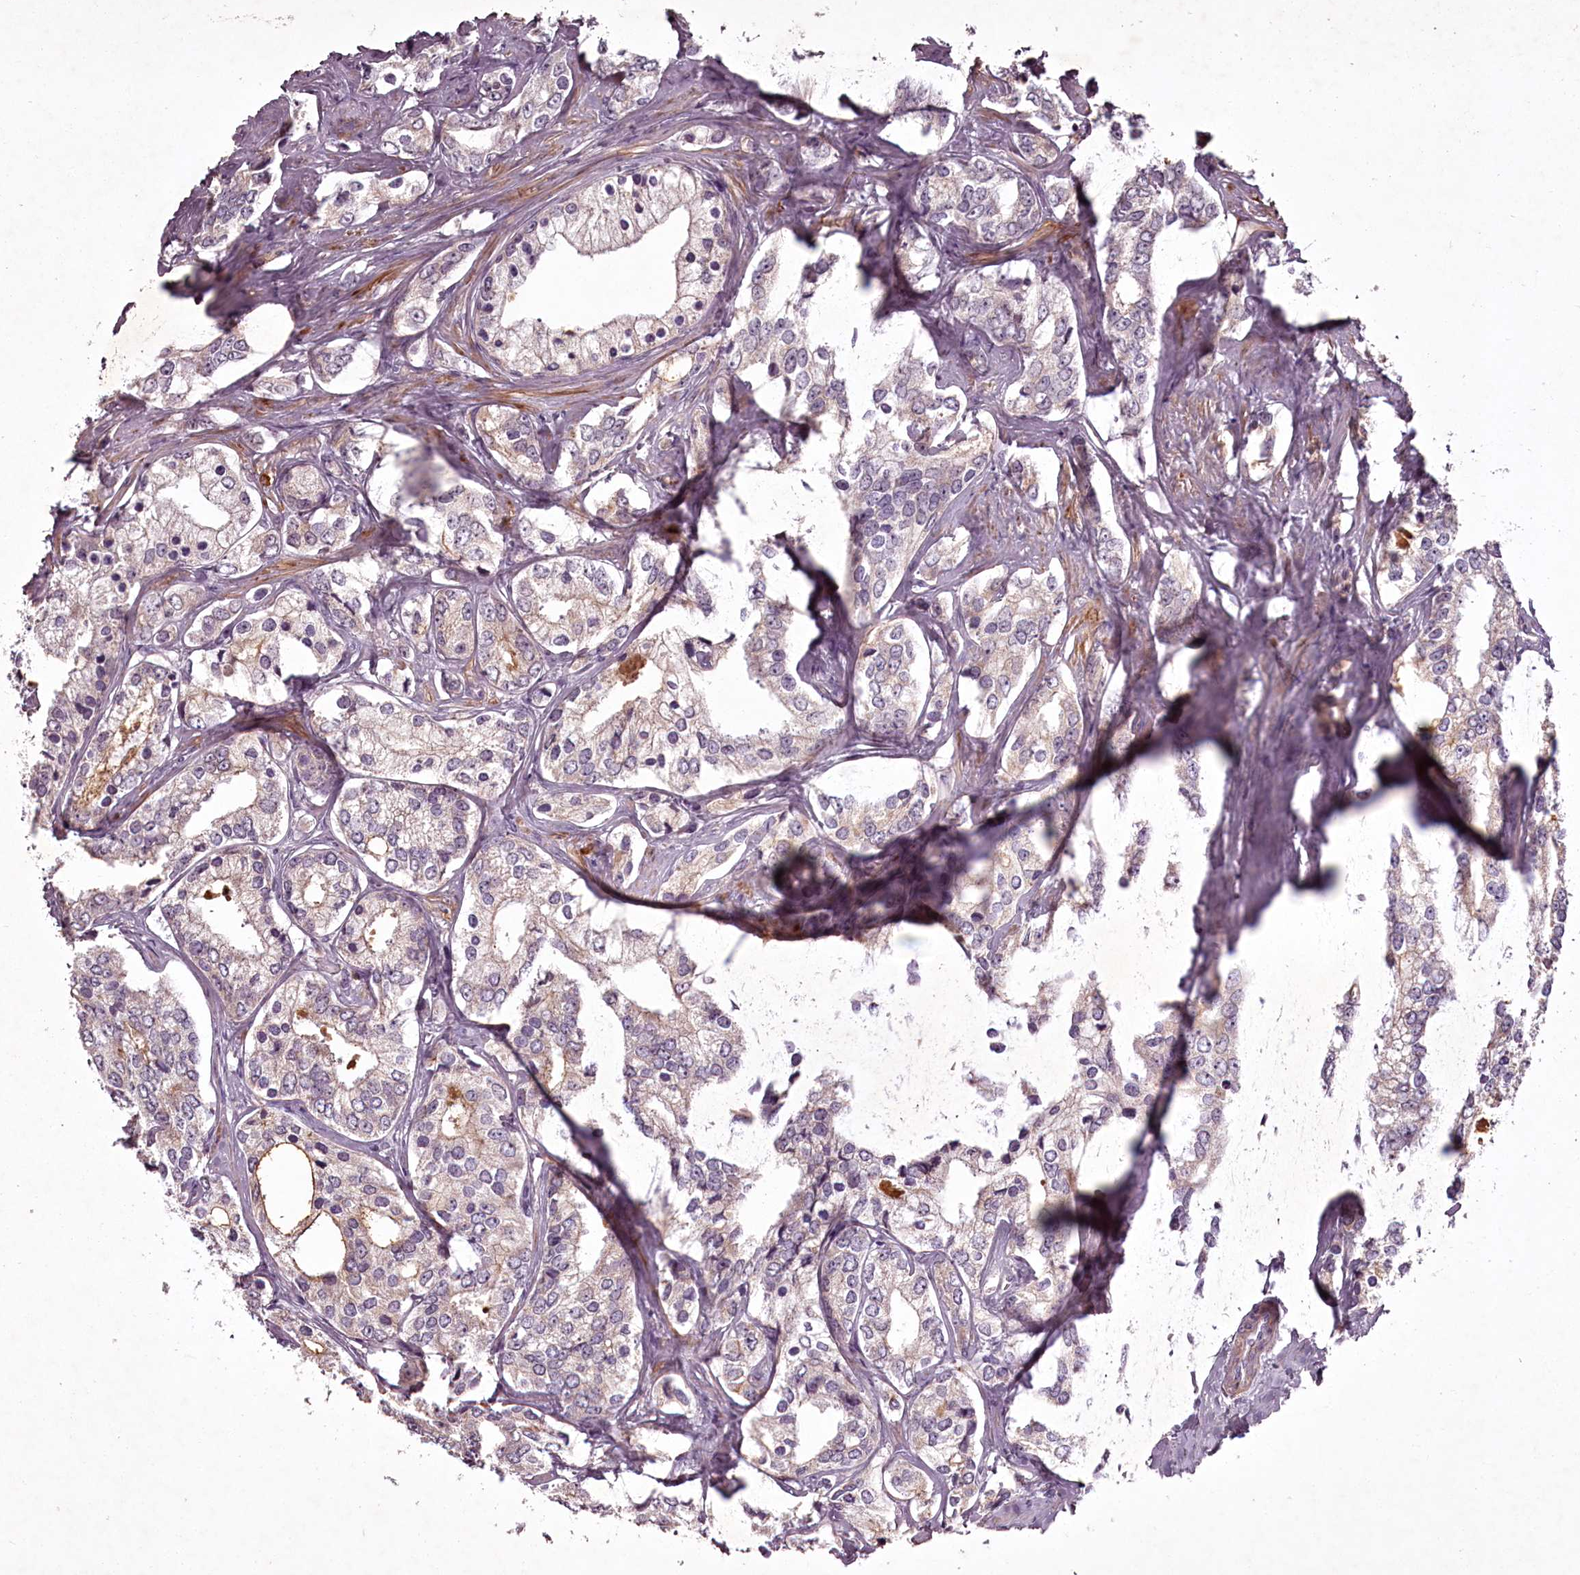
{"staining": {"intensity": "moderate", "quantity": "<25%", "location": "cytoplasmic/membranous"}, "tissue": "prostate cancer", "cell_type": "Tumor cells", "image_type": "cancer", "snomed": [{"axis": "morphology", "description": "Adenocarcinoma, High grade"}, {"axis": "topography", "description": "Prostate"}], "caption": "Tumor cells show moderate cytoplasmic/membranous staining in about <25% of cells in prostate high-grade adenocarcinoma. (DAB (3,3'-diaminobenzidine) IHC with brightfield microscopy, high magnification).", "gene": "RBMXL2", "patient": {"sex": "male", "age": 66}}